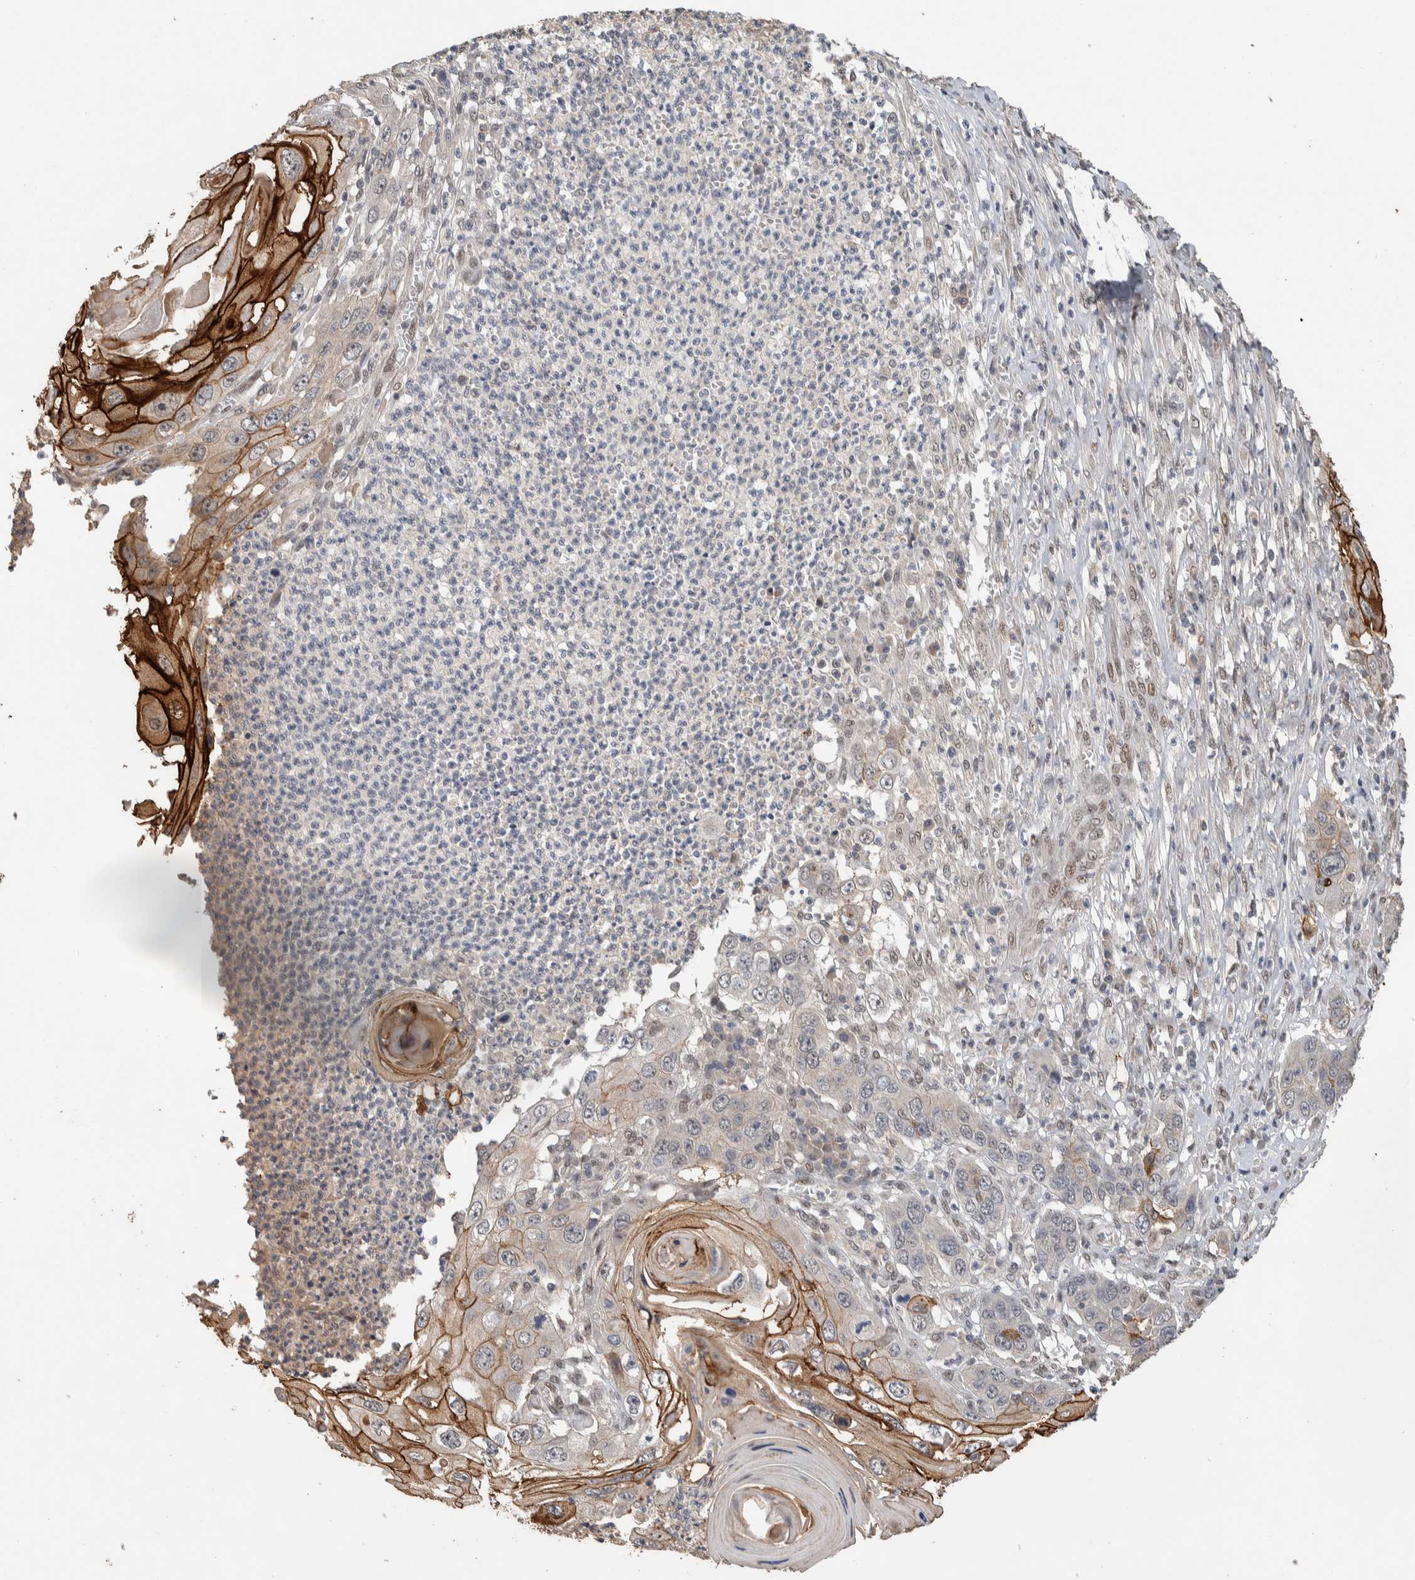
{"staining": {"intensity": "strong", "quantity": "<25%", "location": "cytoplasmic/membranous"}, "tissue": "skin cancer", "cell_type": "Tumor cells", "image_type": "cancer", "snomed": [{"axis": "morphology", "description": "Squamous cell carcinoma, NOS"}, {"axis": "topography", "description": "Skin"}], "caption": "Immunohistochemistry micrograph of neoplastic tissue: skin squamous cell carcinoma stained using immunohistochemistry demonstrates medium levels of strong protein expression localized specifically in the cytoplasmic/membranous of tumor cells, appearing as a cytoplasmic/membranous brown color.", "gene": "CYSRT1", "patient": {"sex": "male", "age": 55}}